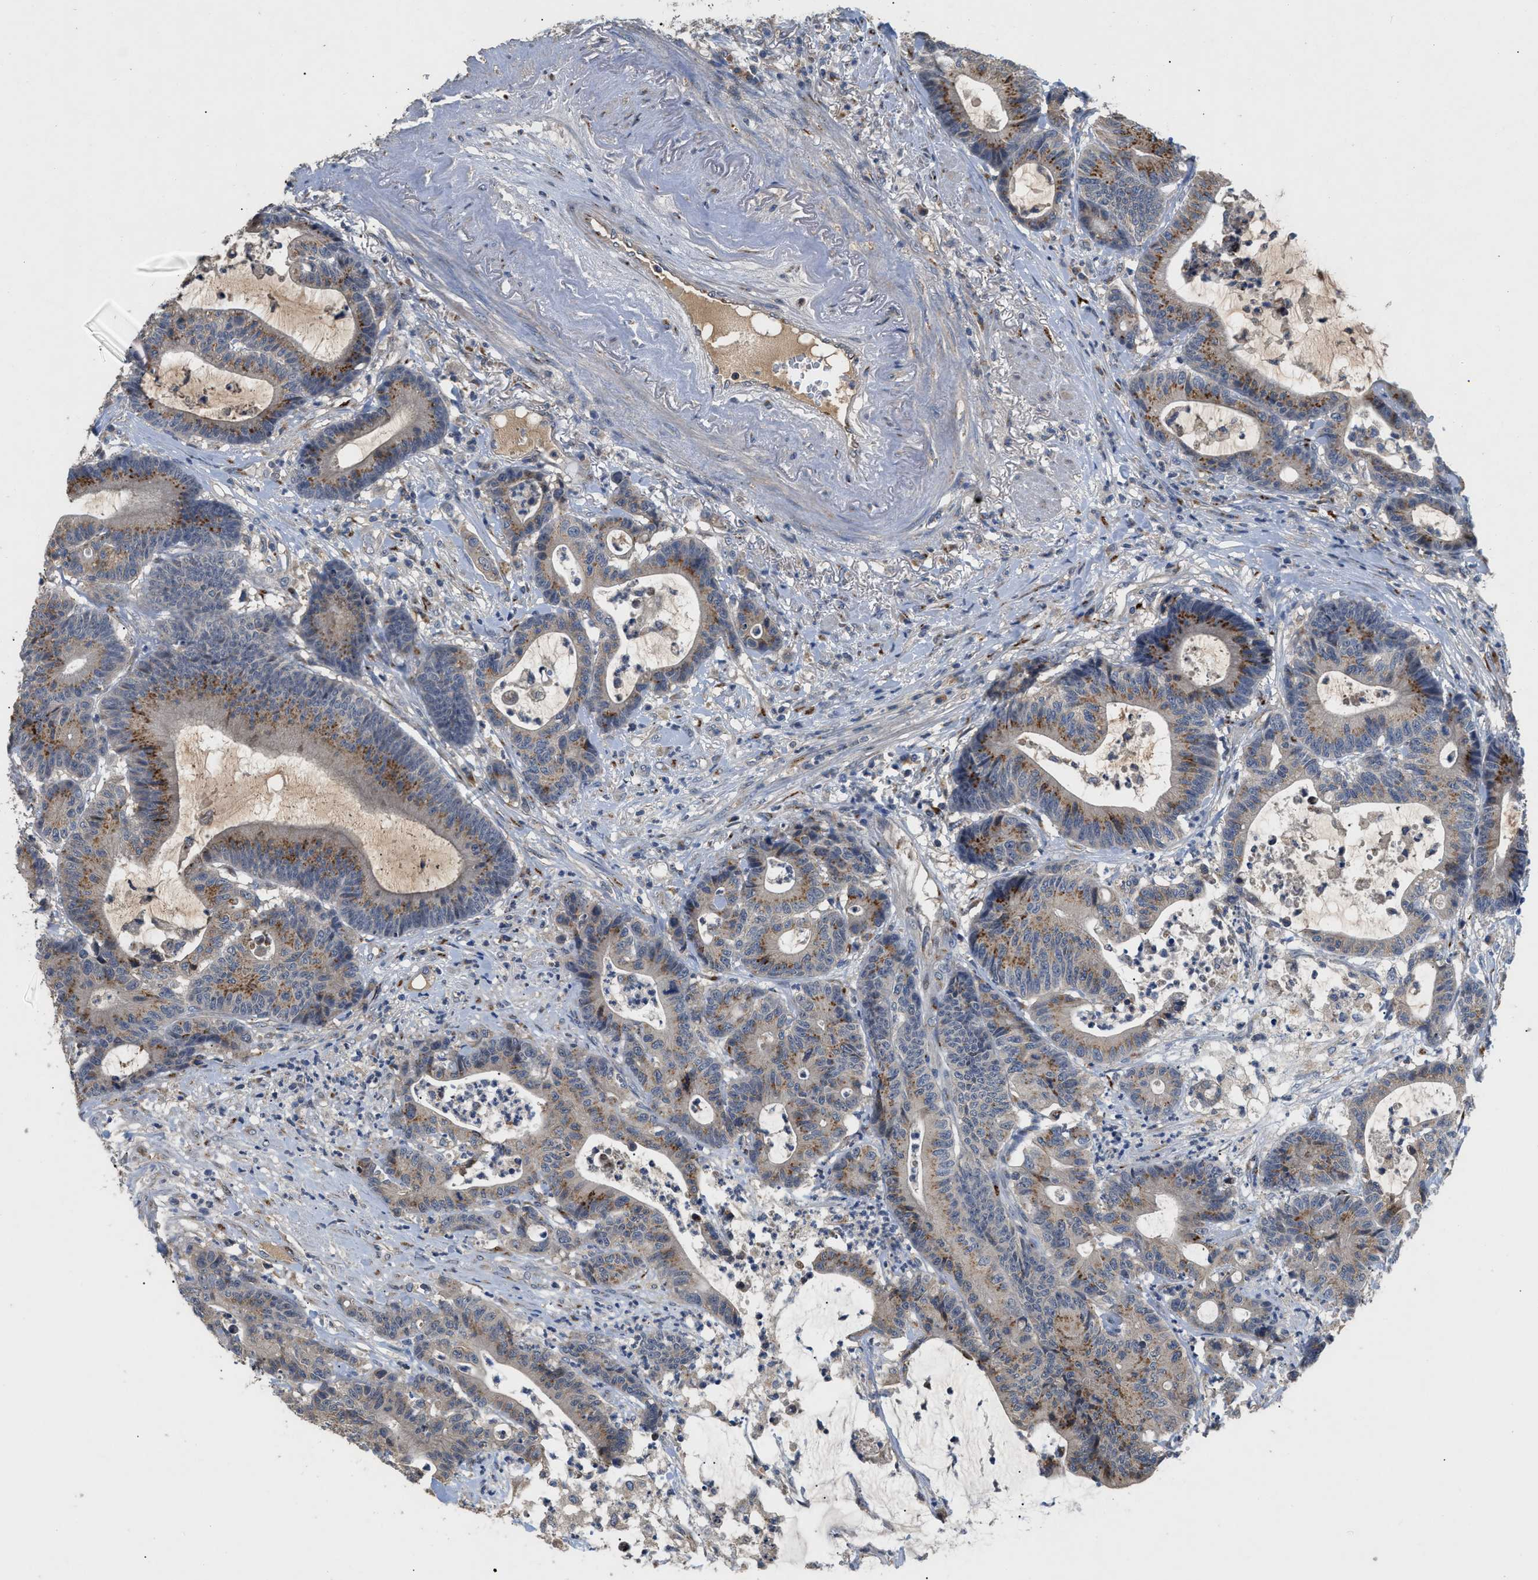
{"staining": {"intensity": "moderate", "quantity": "25%-75%", "location": "cytoplasmic/membranous"}, "tissue": "colorectal cancer", "cell_type": "Tumor cells", "image_type": "cancer", "snomed": [{"axis": "morphology", "description": "Adenocarcinoma, NOS"}, {"axis": "topography", "description": "Colon"}], "caption": "Adenocarcinoma (colorectal) stained with immunohistochemistry (IHC) reveals moderate cytoplasmic/membranous expression in approximately 25%-75% of tumor cells.", "gene": "SIK2", "patient": {"sex": "female", "age": 84}}